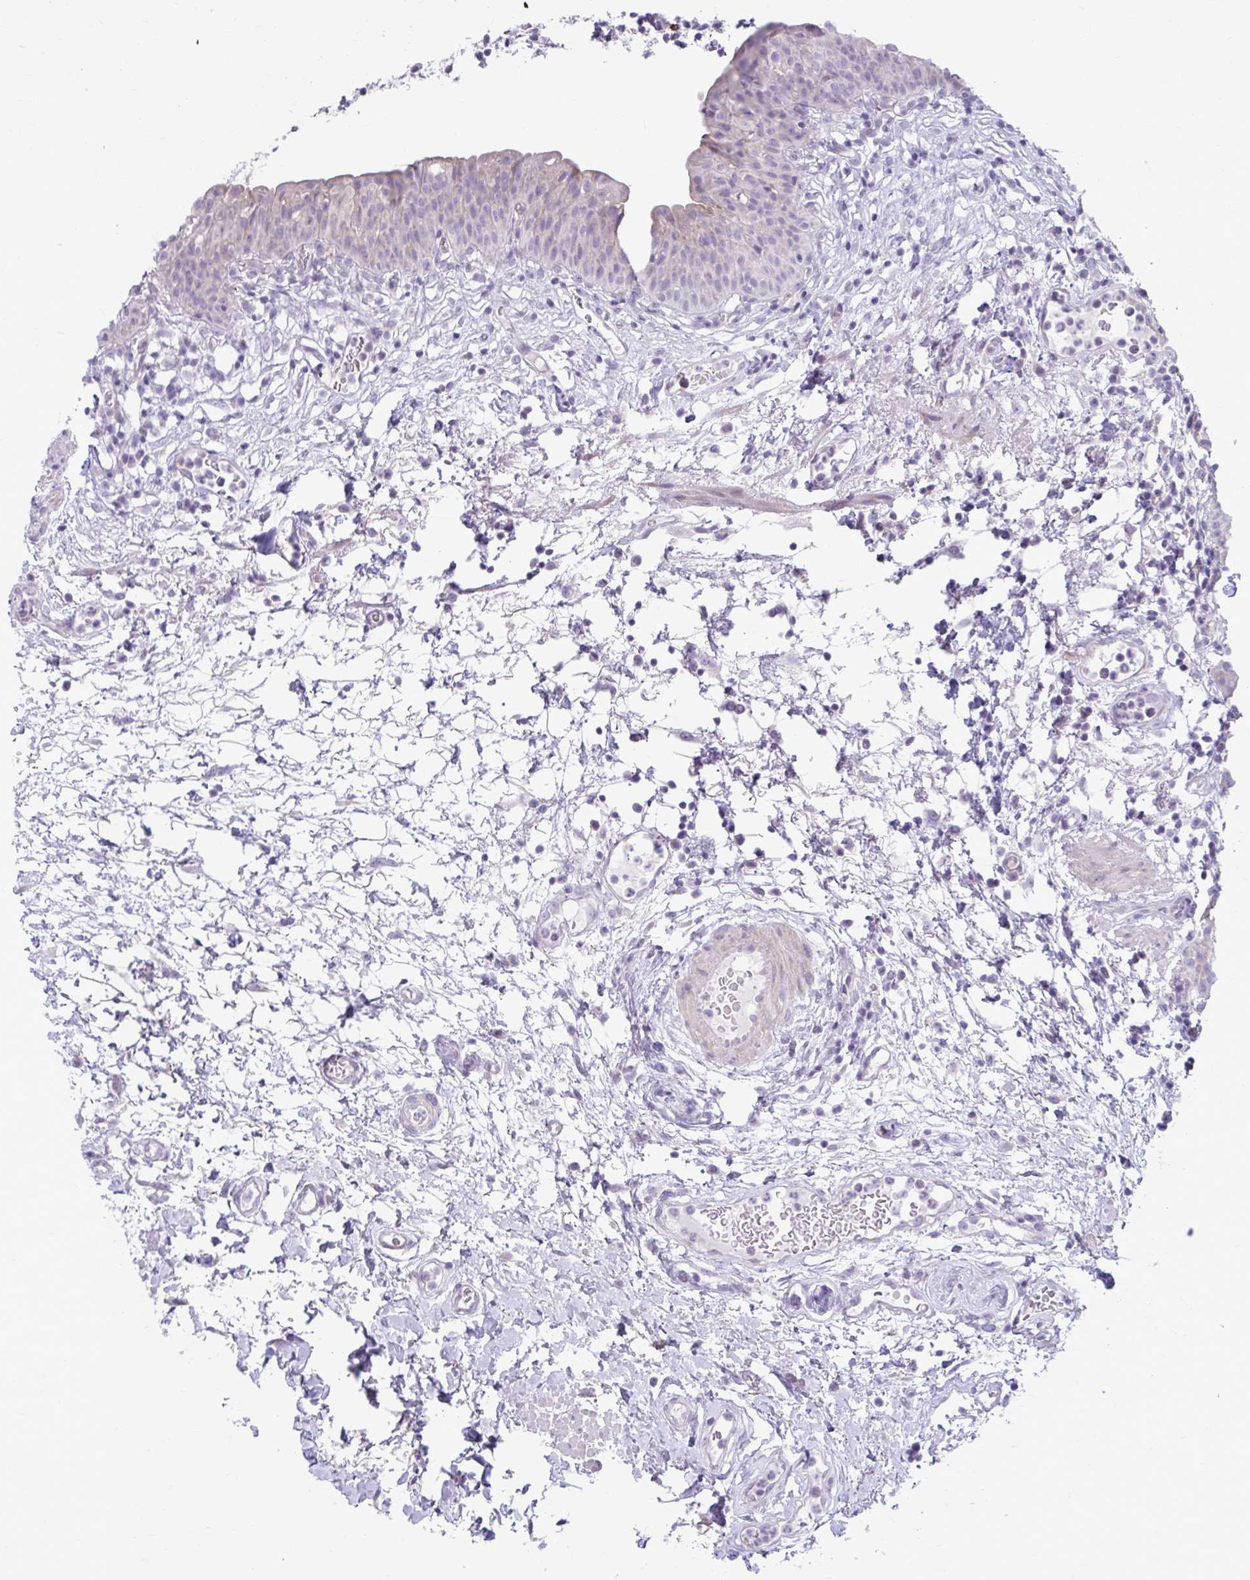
{"staining": {"intensity": "weak", "quantity": "<25%", "location": "cytoplasmic/membranous"}, "tissue": "urinary bladder", "cell_type": "Urothelial cells", "image_type": "normal", "snomed": [{"axis": "morphology", "description": "Normal tissue, NOS"}, {"axis": "morphology", "description": "Inflammation, NOS"}, {"axis": "topography", "description": "Urinary bladder"}], "caption": "Immunohistochemistry of unremarkable human urinary bladder displays no positivity in urothelial cells.", "gene": "MSMO1", "patient": {"sex": "male", "age": 57}}